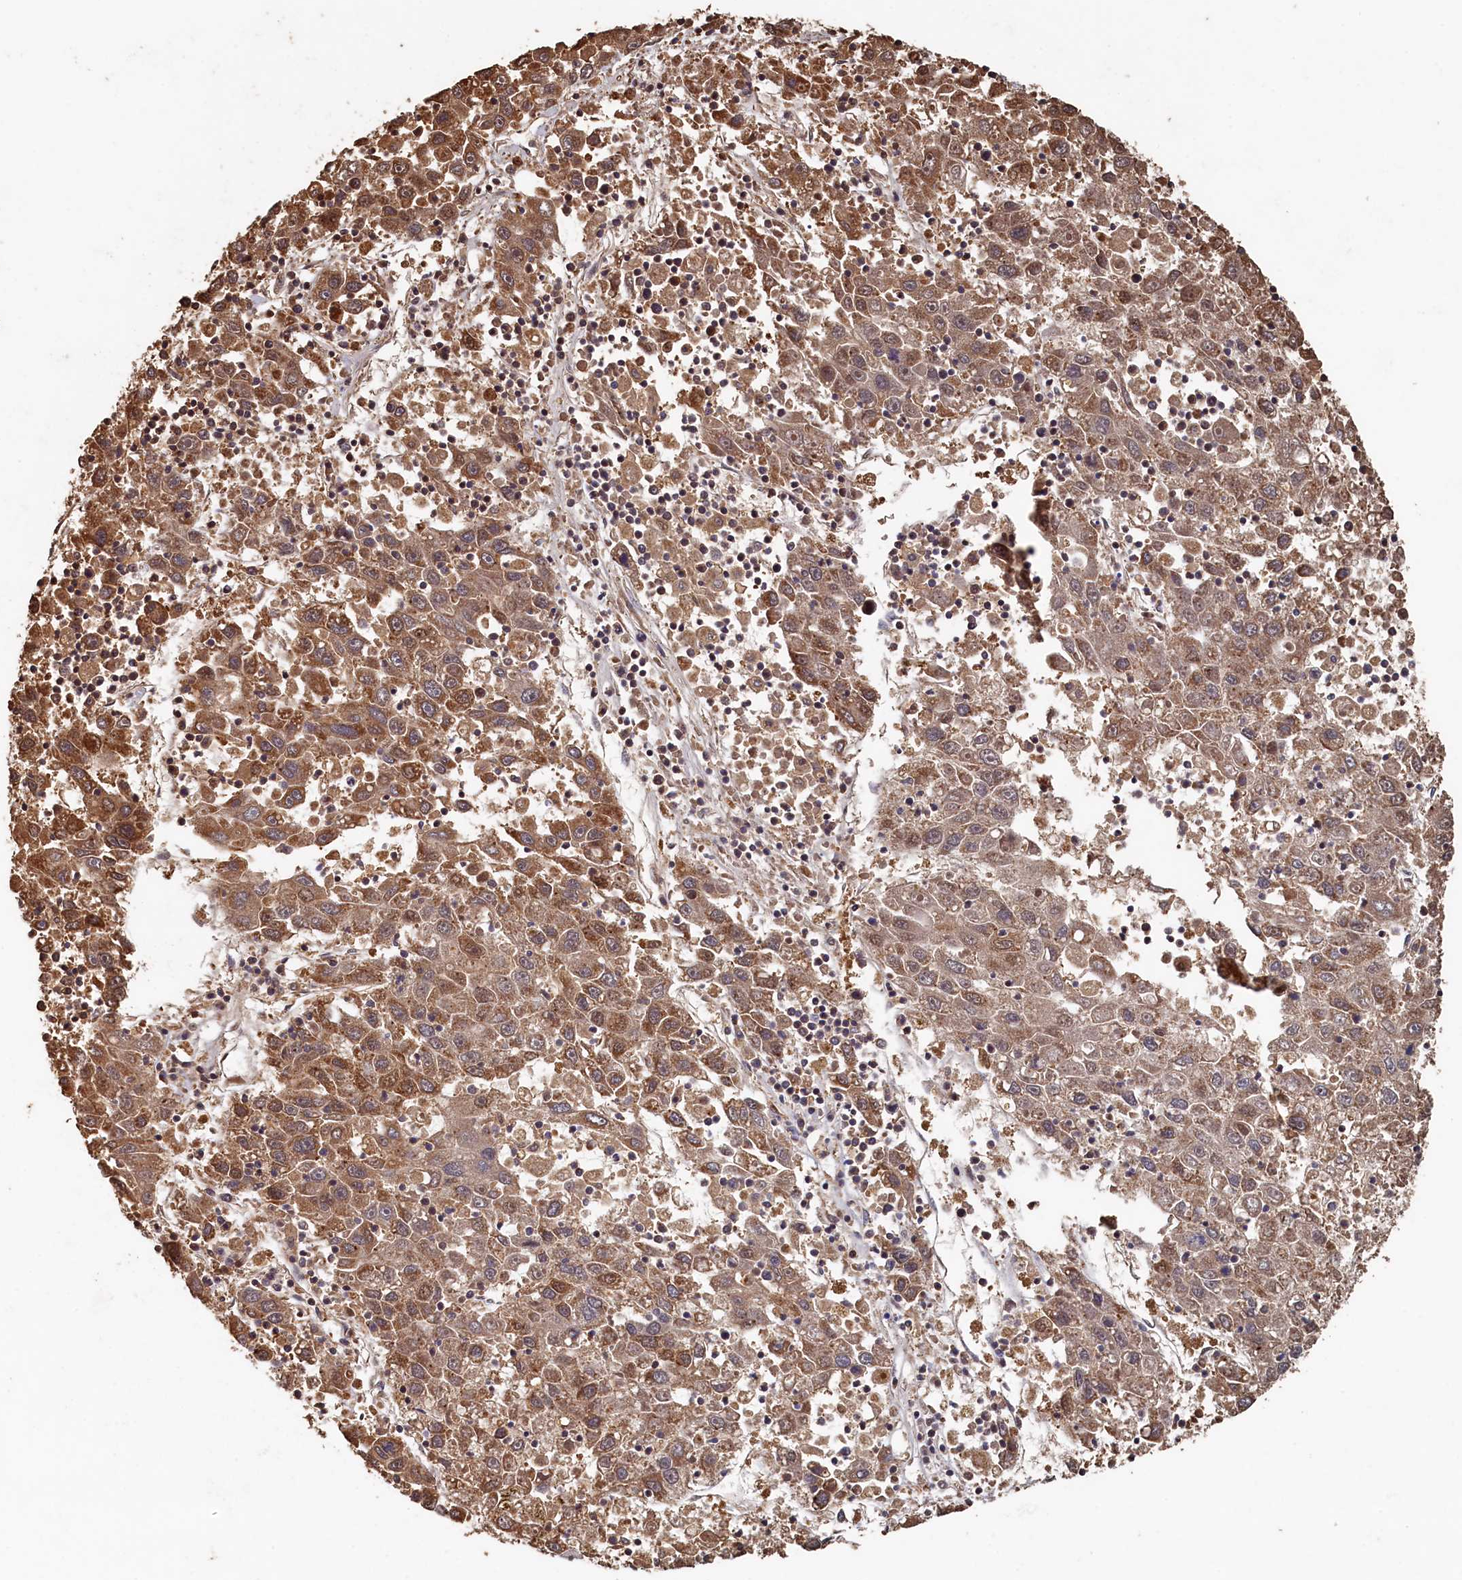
{"staining": {"intensity": "moderate", "quantity": ">75%", "location": "cytoplasmic/membranous"}, "tissue": "liver cancer", "cell_type": "Tumor cells", "image_type": "cancer", "snomed": [{"axis": "morphology", "description": "Carcinoma, Hepatocellular, NOS"}, {"axis": "topography", "description": "Liver"}], "caption": "Protein analysis of hepatocellular carcinoma (liver) tissue demonstrates moderate cytoplasmic/membranous positivity in about >75% of tumor cells. The staining was performed using DAB (3,3'-diaminobenzidine) to visualize the protein expression in brown, while the nuclei were stained in blue with hematoxylin (Magnification: 20x).", "gene": "PIGN", "patient": {"sex": "male", "age": 49}}